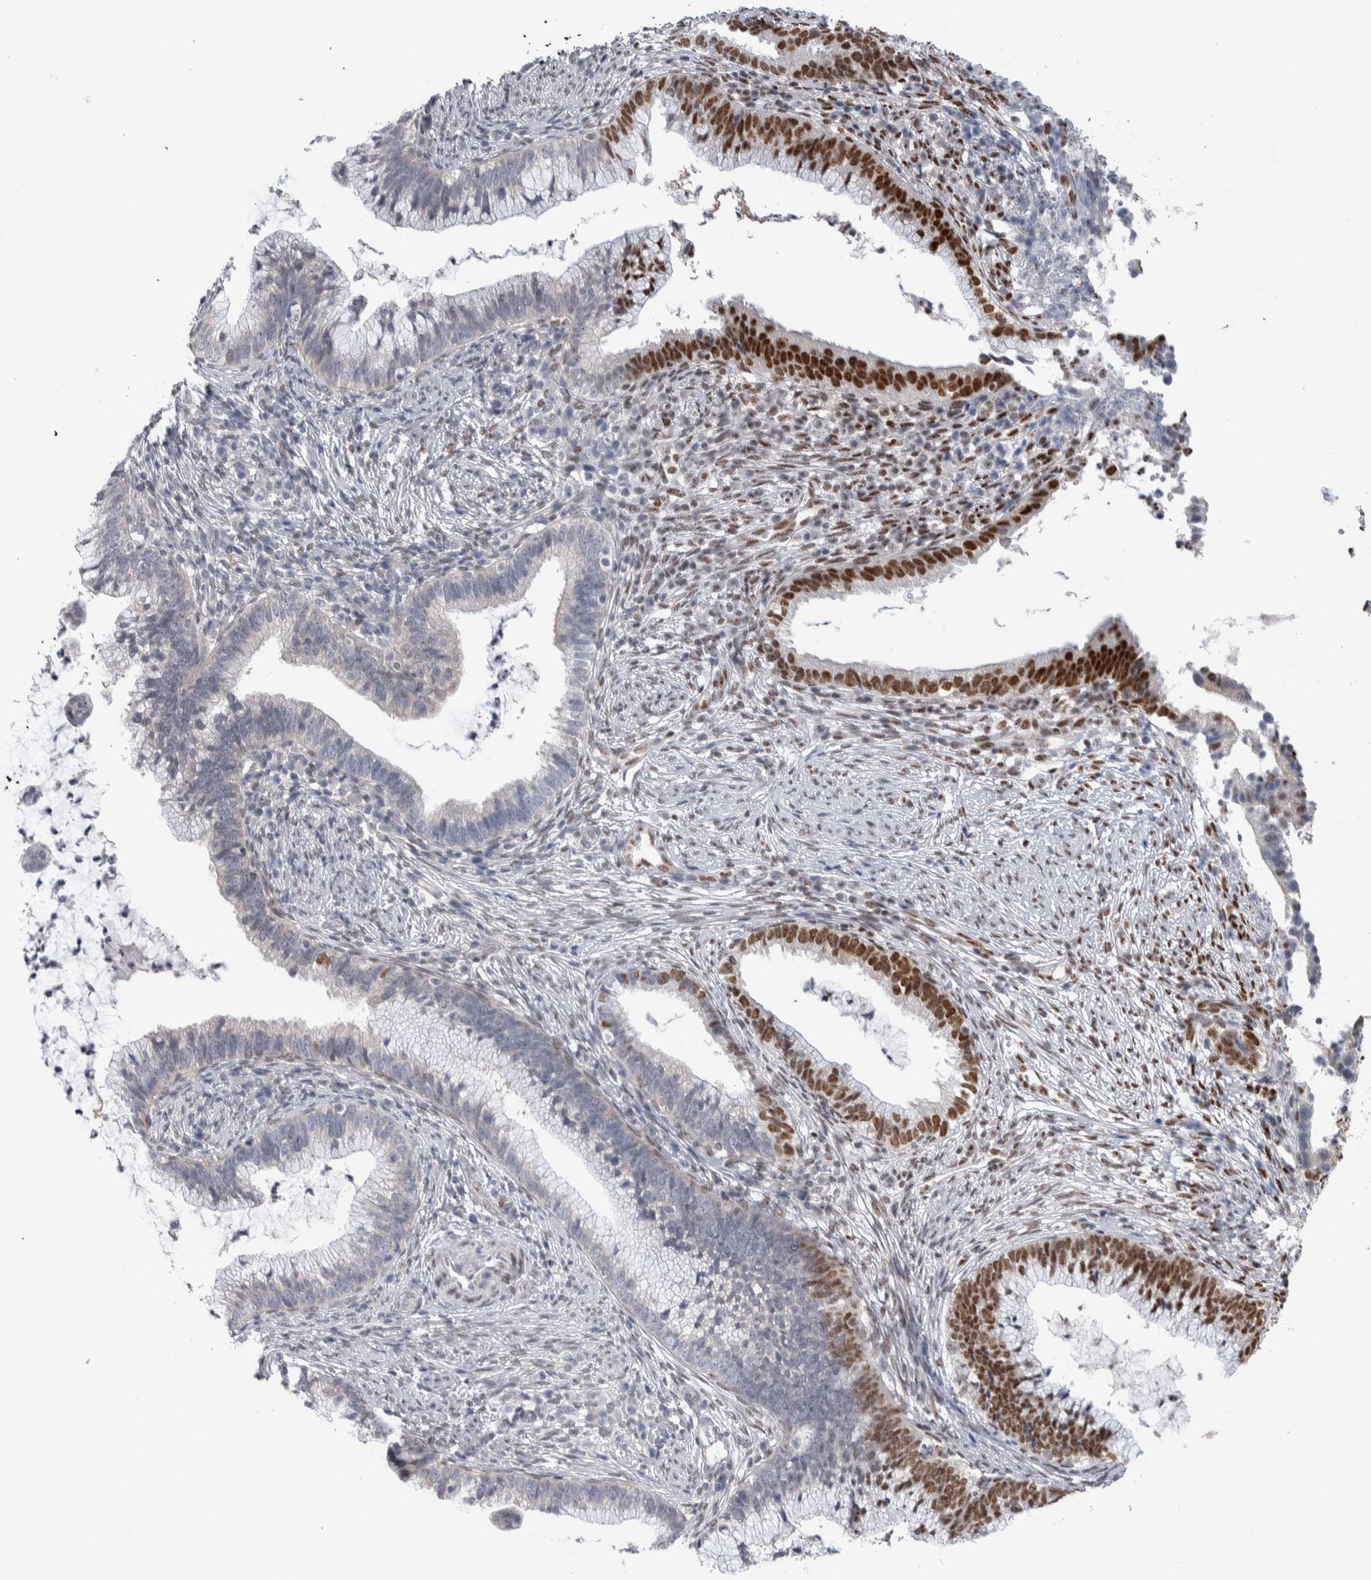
{"staining": {"intensity": "strong", "quantity": "<25%", "location": "nuclear"}, "tissue": "cervical cancer", "cell_type": "Tumor cells", "image_type": "cancer", "snomed": [{"axis": "morphology", "description": "Adenocarcinoma, NOS"}, {"axis": "topography", "description": "Cervix"}], "caption": "Cervical cancer stained for a protein (brown) demonstrates strong nuclear positive positivity in approximately <25% of tumor cells.", "gene": "TAX1BP1", "patient": {"sex": "female", "age": 36}}